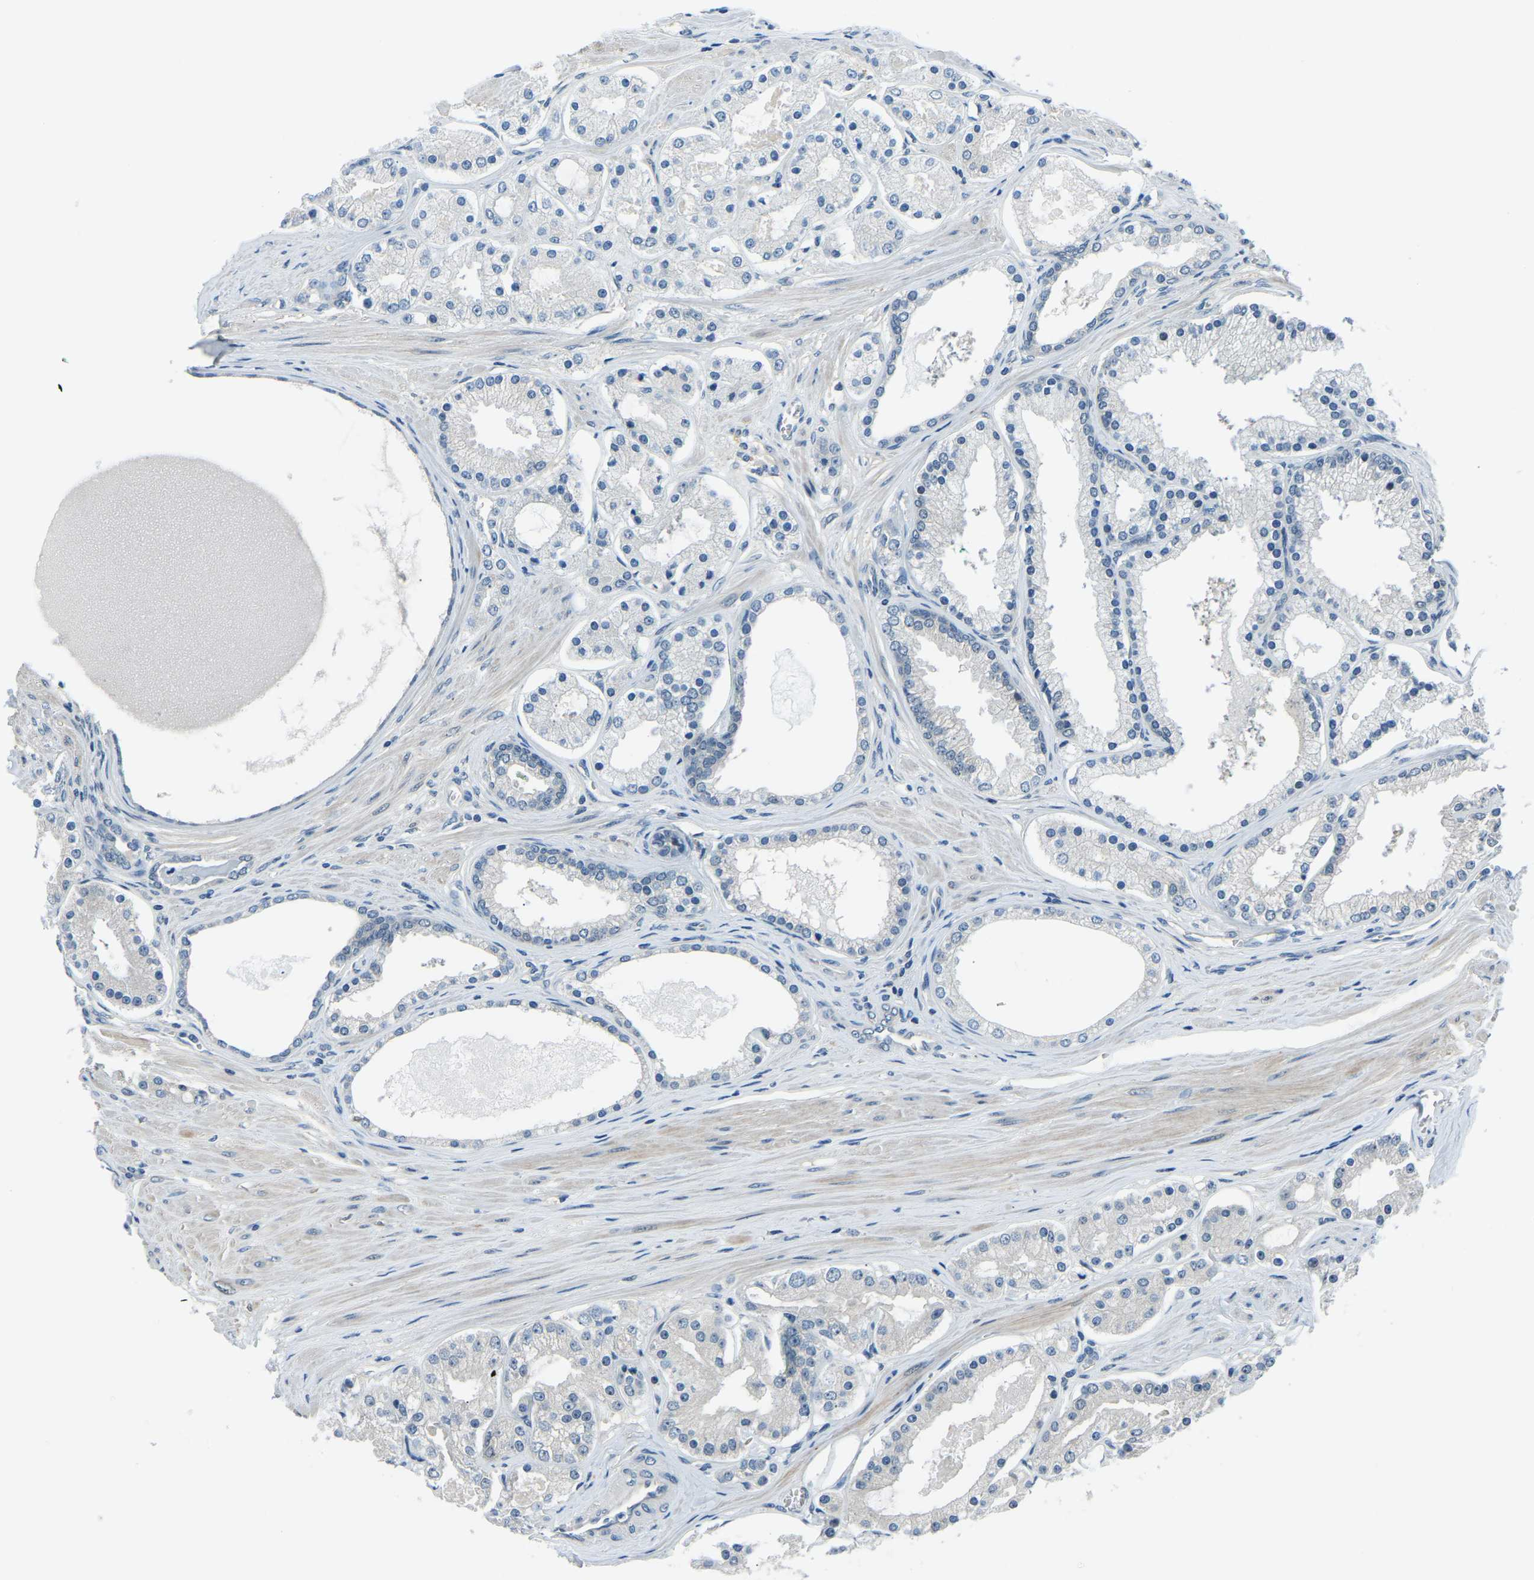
{"staining": {"intensity": "negative", "quantity": "none", "location": "none"}, "tissue": "prostate cancer", "cell_type": "Tumor cells", "image_type": "cancer", "snomed": [{"axis": "morphology", "description": "Adenocarcinoma, High grade"}, {"axis": "topography", "description": "Prostate"}], "caption": "Tumor cells are negative for brown protein staining in prostate cancer (adenocarcinoma (high-grade)). (Brightfield microscopy of DAB (3,3'-diaminobenzidine) immunohistochemistry (IHC) at high magnification).", "gene": "RRP1", "patient": {"sex": "male", "age": 66}}